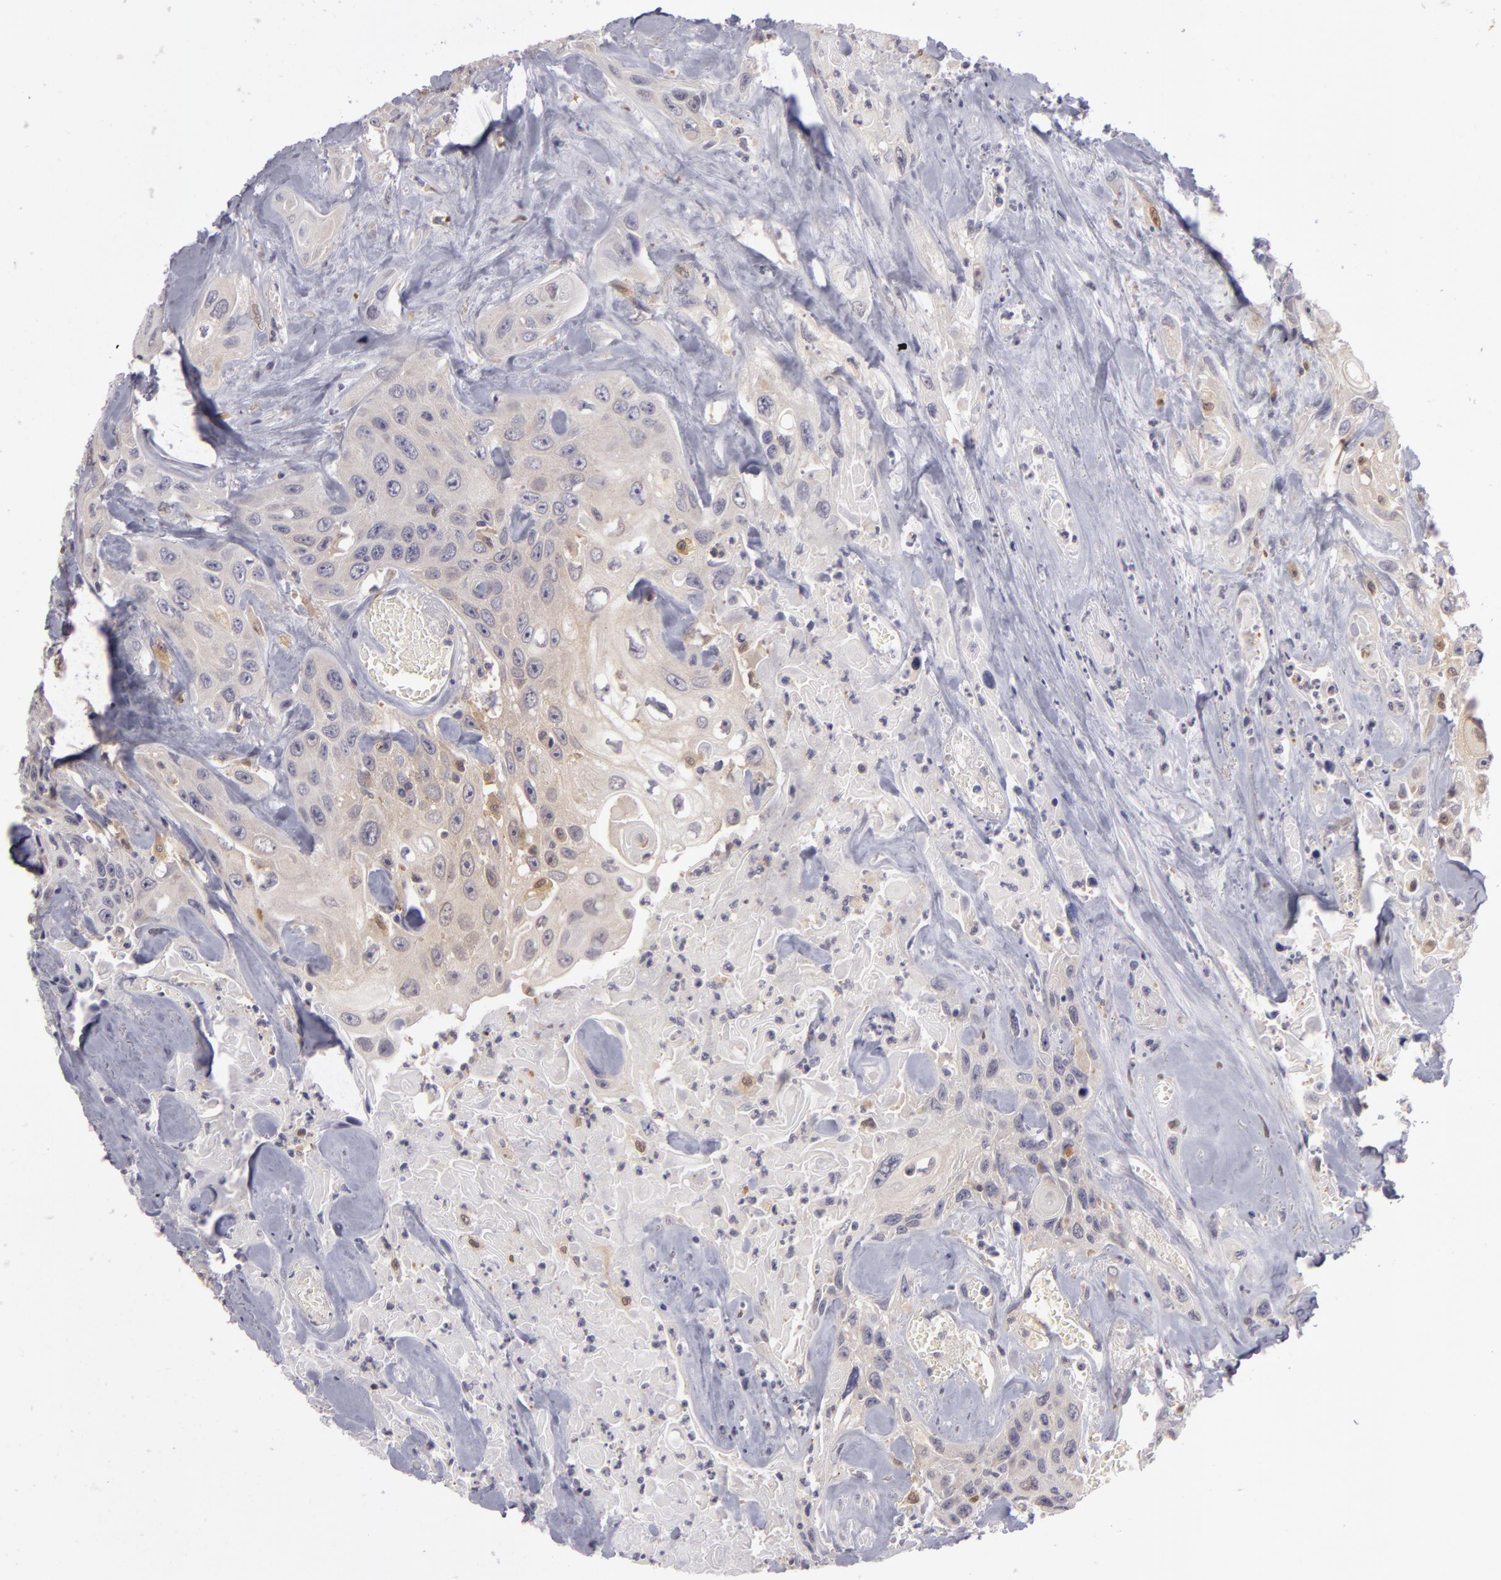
{"staining": {"intensity": "negative", "quantity": "none", "location": "none"}, "tissue": "urothelial cancer", "cell_type": "Tumor cells", "image_type": "cancer", "snomed": [{"axis": "morphology", "description": "Urothelial carcinoma, High grade"}, {"axis": "topography", "description": "Urinary bladder"}], "caption": "Immunohistochemical staining of urothelial cancer displays no significant positivity in tumor cells.", "gene": "GNPDA1", "patient": {"sex": "female", "age": 84}}